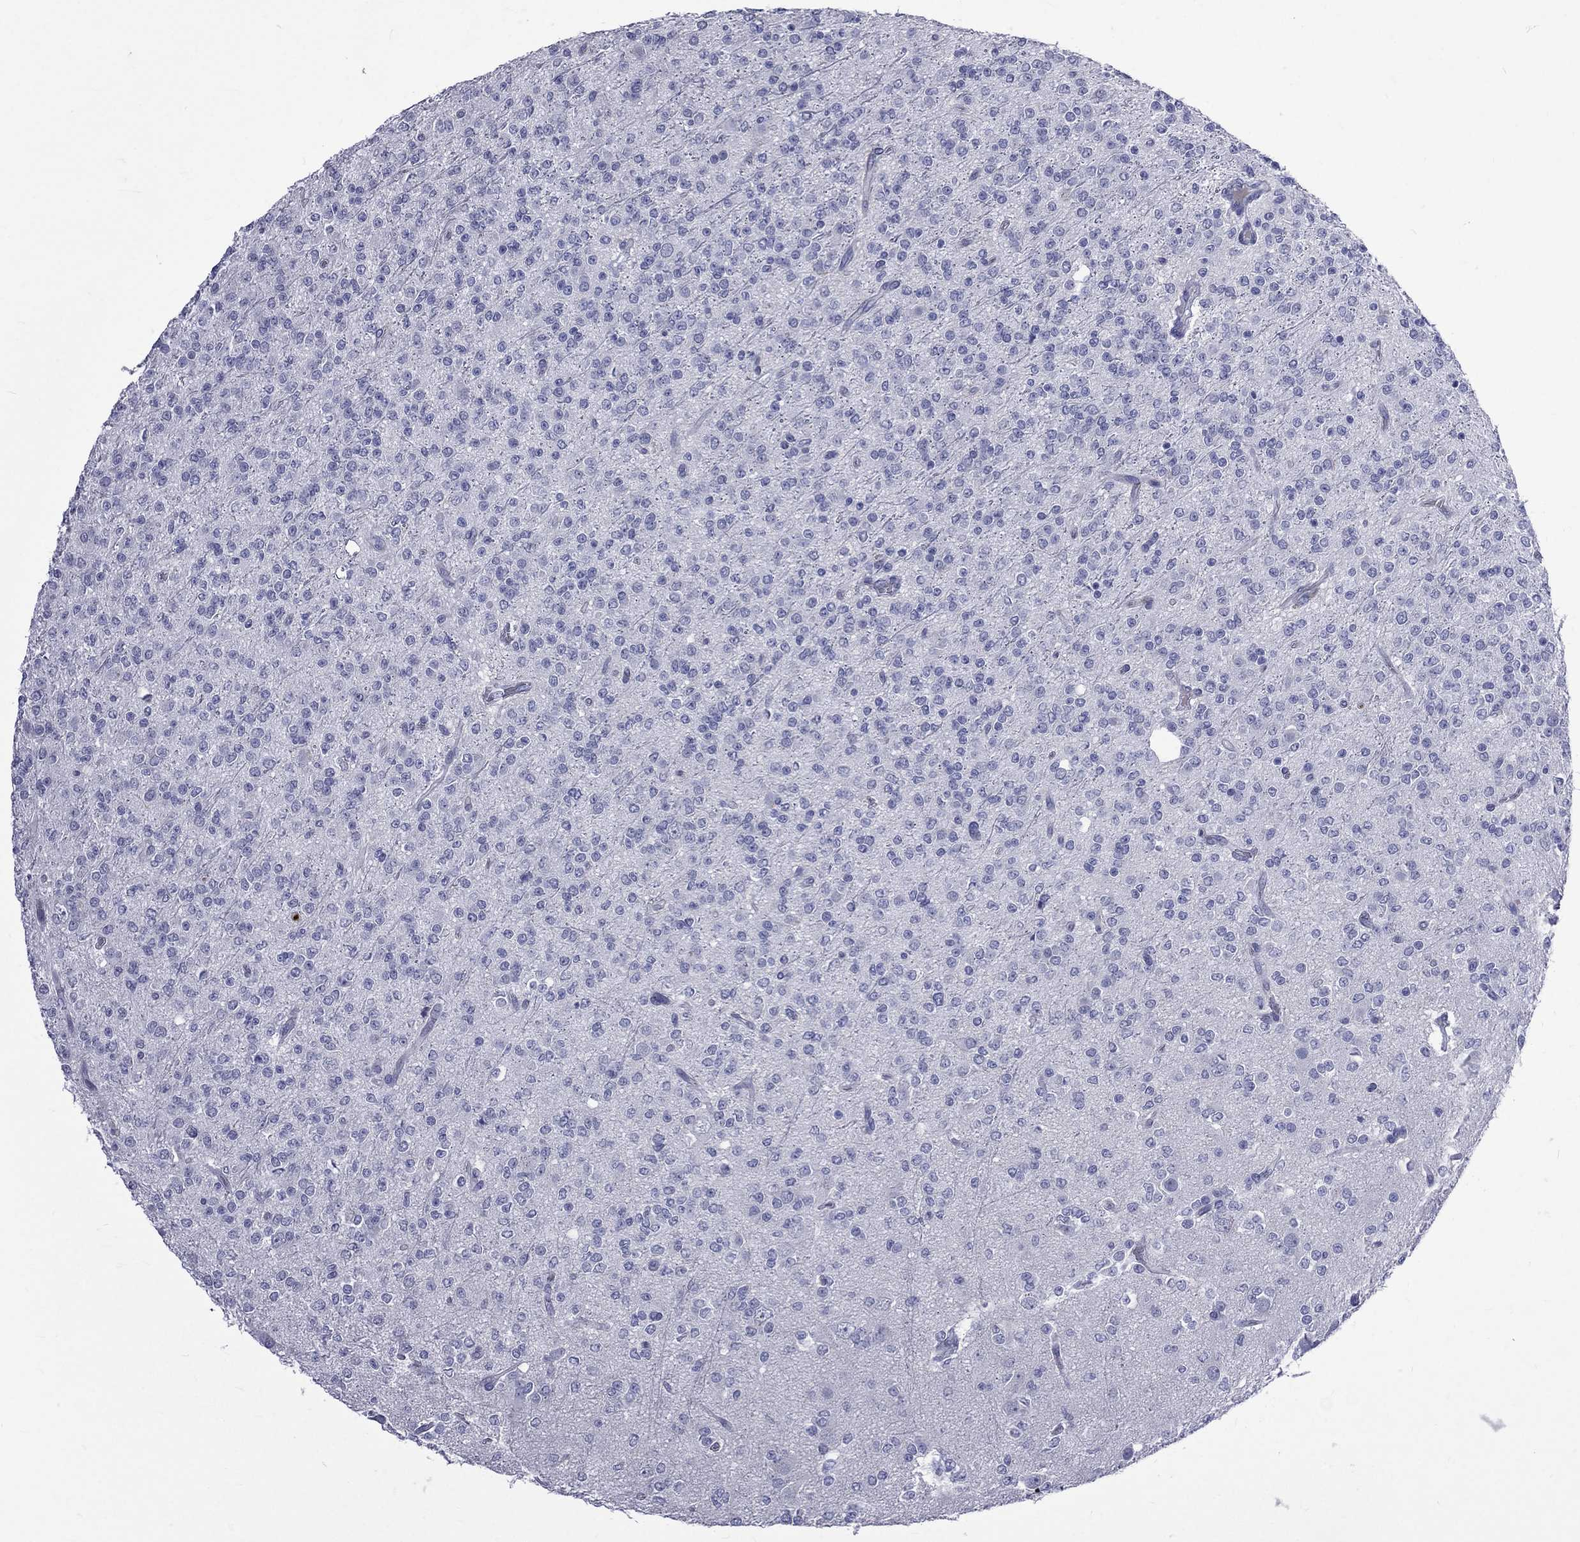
{"staining": {"intensity": "negative", "quantity": "none", "location": "none"}, "tissue": "glioma", "cell_type": "Tumor cells", "image_type": "cancer", "snomed": [{"axis": "morphology", "description": "Glioma, malignant, Low grade"}, {"axis": "topography", "description": "Brain"}], "caption": "The histopathology image exhibits no staining of tumor cells in glioma.", "gene": "ELANE", "patient": {"sex": "male", "age": 27}}